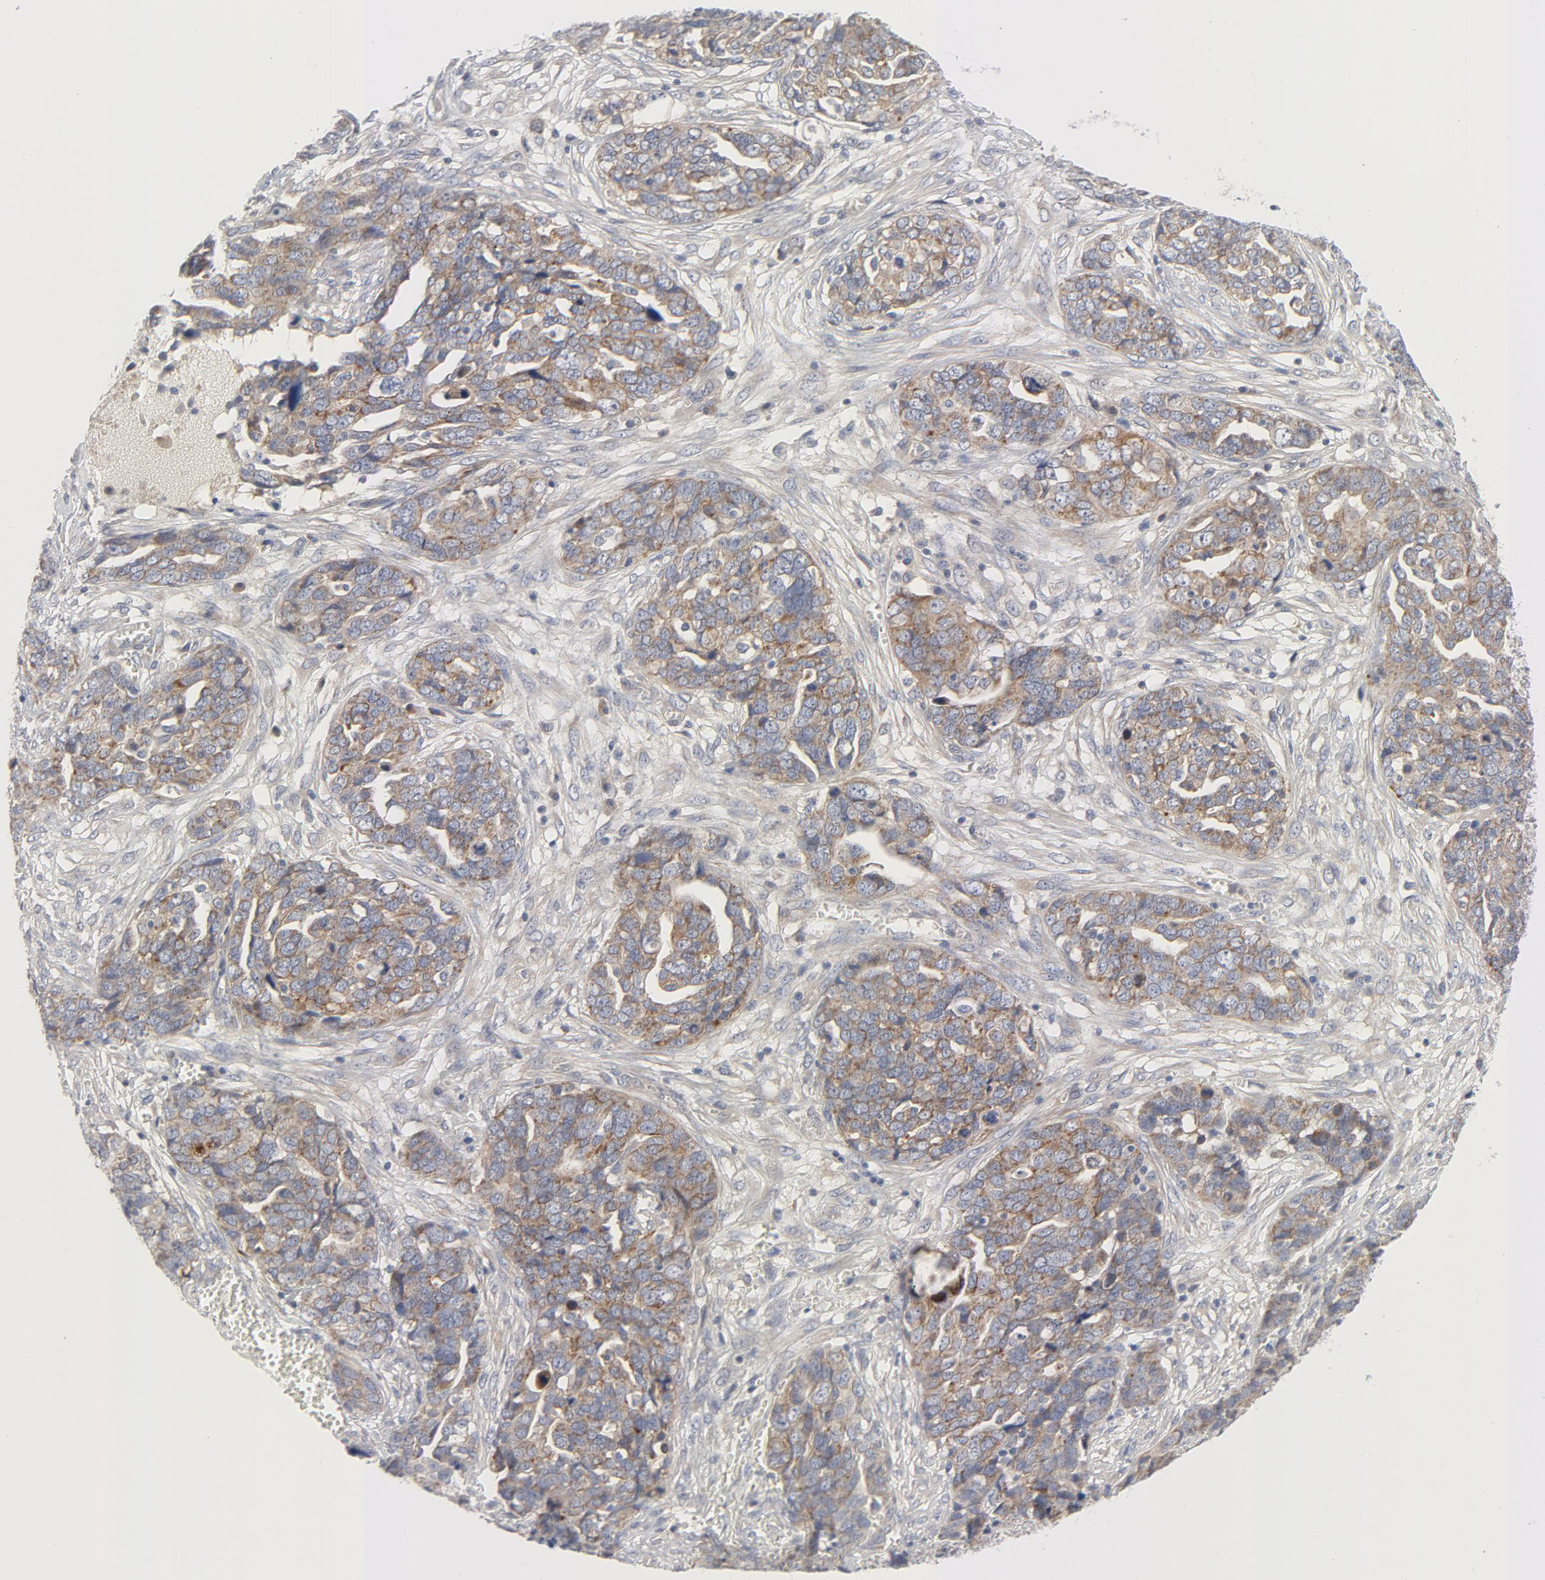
{"staining": {"intensity": "weak", "quantity": ">75%", "location": "cytoplasmic/membranous"}, "tissue": "ovarian cancer", "cell_type": "Tumor cells", "image_type": "cancer", "snomed": [{"axis": "morphology", "description": "Normal tissue, NOS"}, {"axis": "morphology", "description": "Cystadenocarcinoma, serous, NOS"}, {"axis": "topography", "description": "Fallopian tube"}, {"axis": "topography", "description": "Ovary"}], "caption": "Brown immunohistochemical staining in human serous cystadenocarcinoma (ovarian) demonstrates weak cytoplasmic/membranous expression in approximately >75% of tumor cells.", "gene": "BAD", "patient": {"sex": "female", "age": 56}}